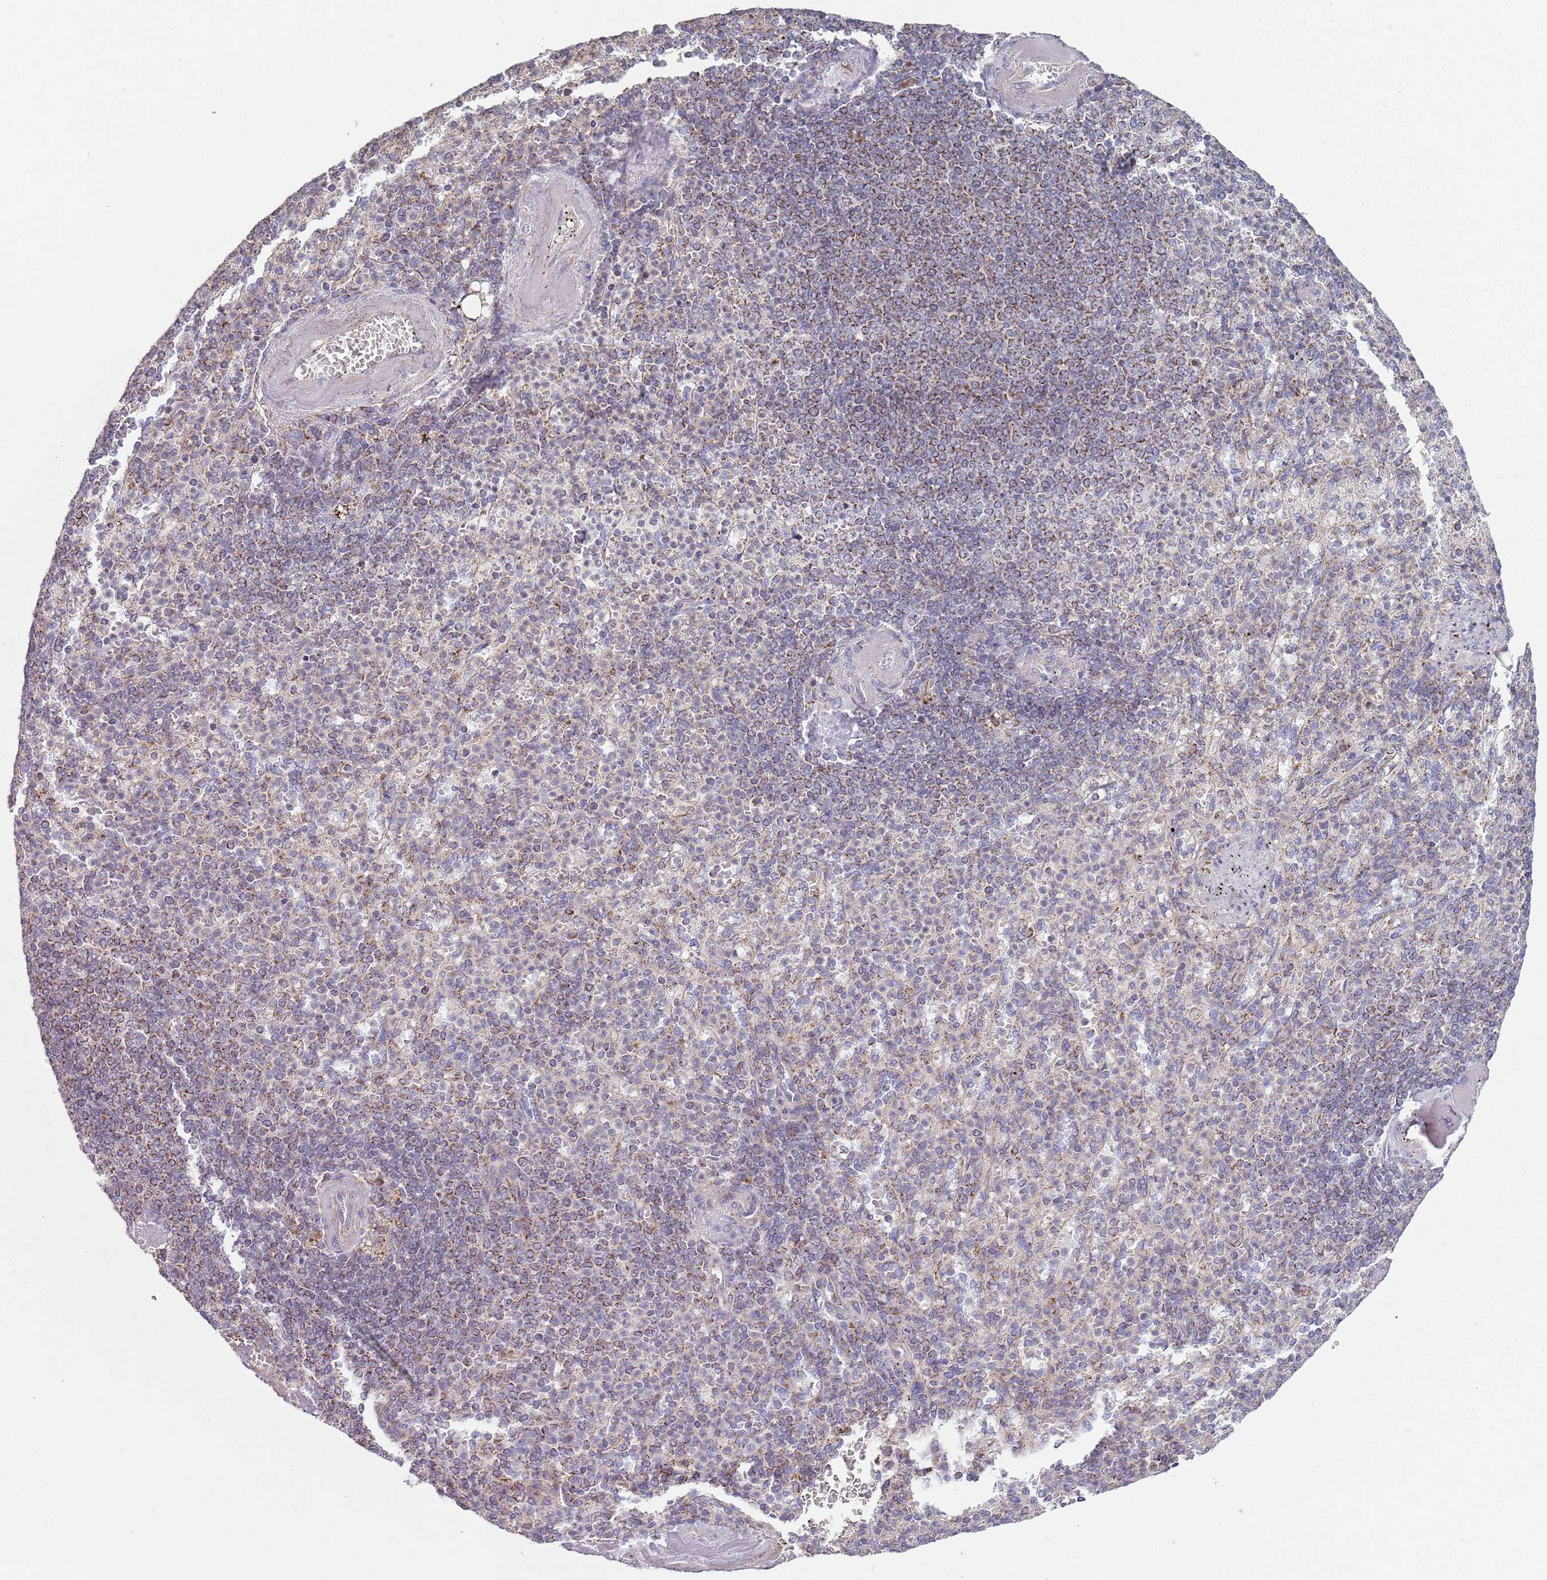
{"staining": {"intensity": "weak", "quantity": "<25%", "location": "cytoplasmic/membranous"}, "tissue": "spleen", "cell_type": "Cells in red pulp", "image_type": "normal", "snomed": [{"axis": "morphology", "description": "Normal tissue, NOS"}, {"axis": "topography", "description": "Spleen"}], "caption": "Image shows no significant protein positivity in cells in red pulp of normal spleen.", "gene": "GAS8", "patient": {"sex": "female", "age": 74}}